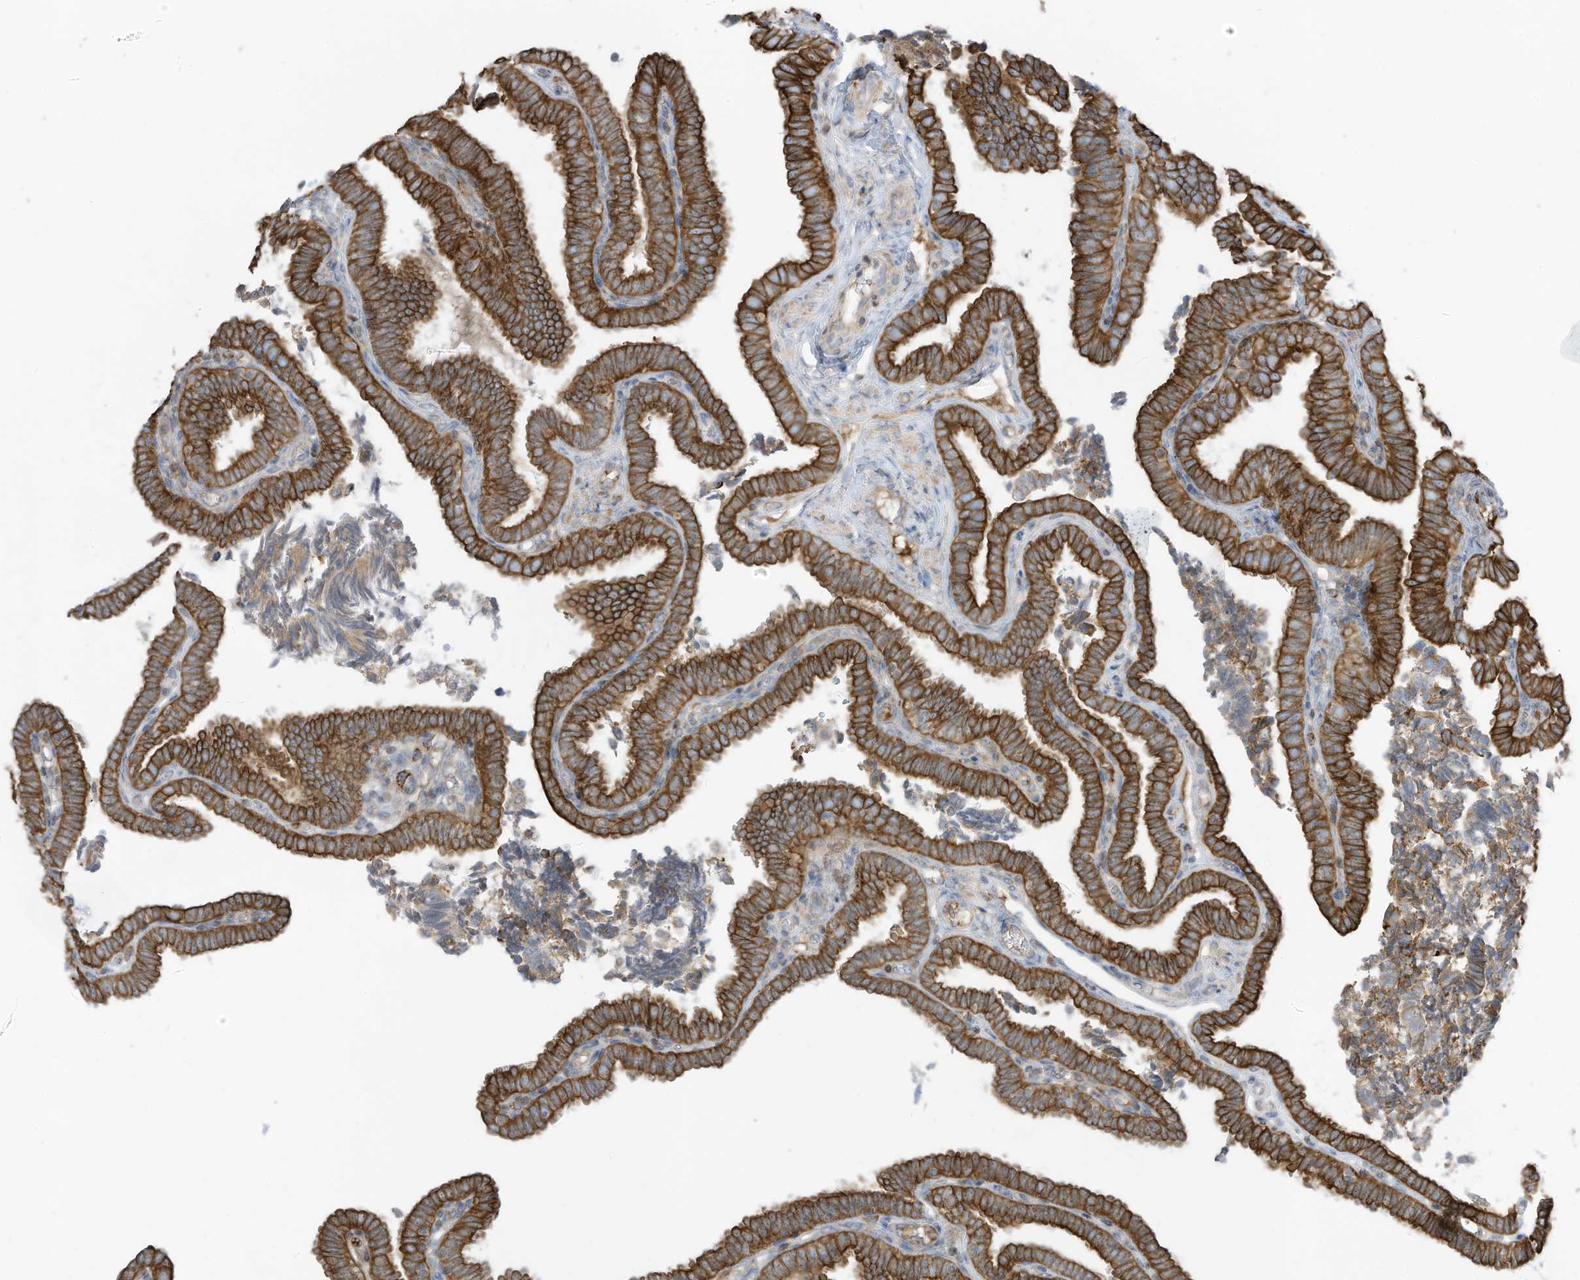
{"staining": {"intensity": "strong", "quantity": ">75%", "location": "cytoplasmic/membranous"}, "tissue": "fallopian tube", "cell_type": "Glandular cells", "image_type": "normal", "snomed": [{"axis": "morphology", "description": "Normal tissue, NOS"}, {"axis": "topography", "description": "Fallopian tube"}], "caption": "IHC of benign human fallopian tube exhibits high levels of strong cytoplasmic/membranous staining in approximately >75% of glandular cells.", "gene": "CGAS", "patient": {"sex": "female", "age": 39}}